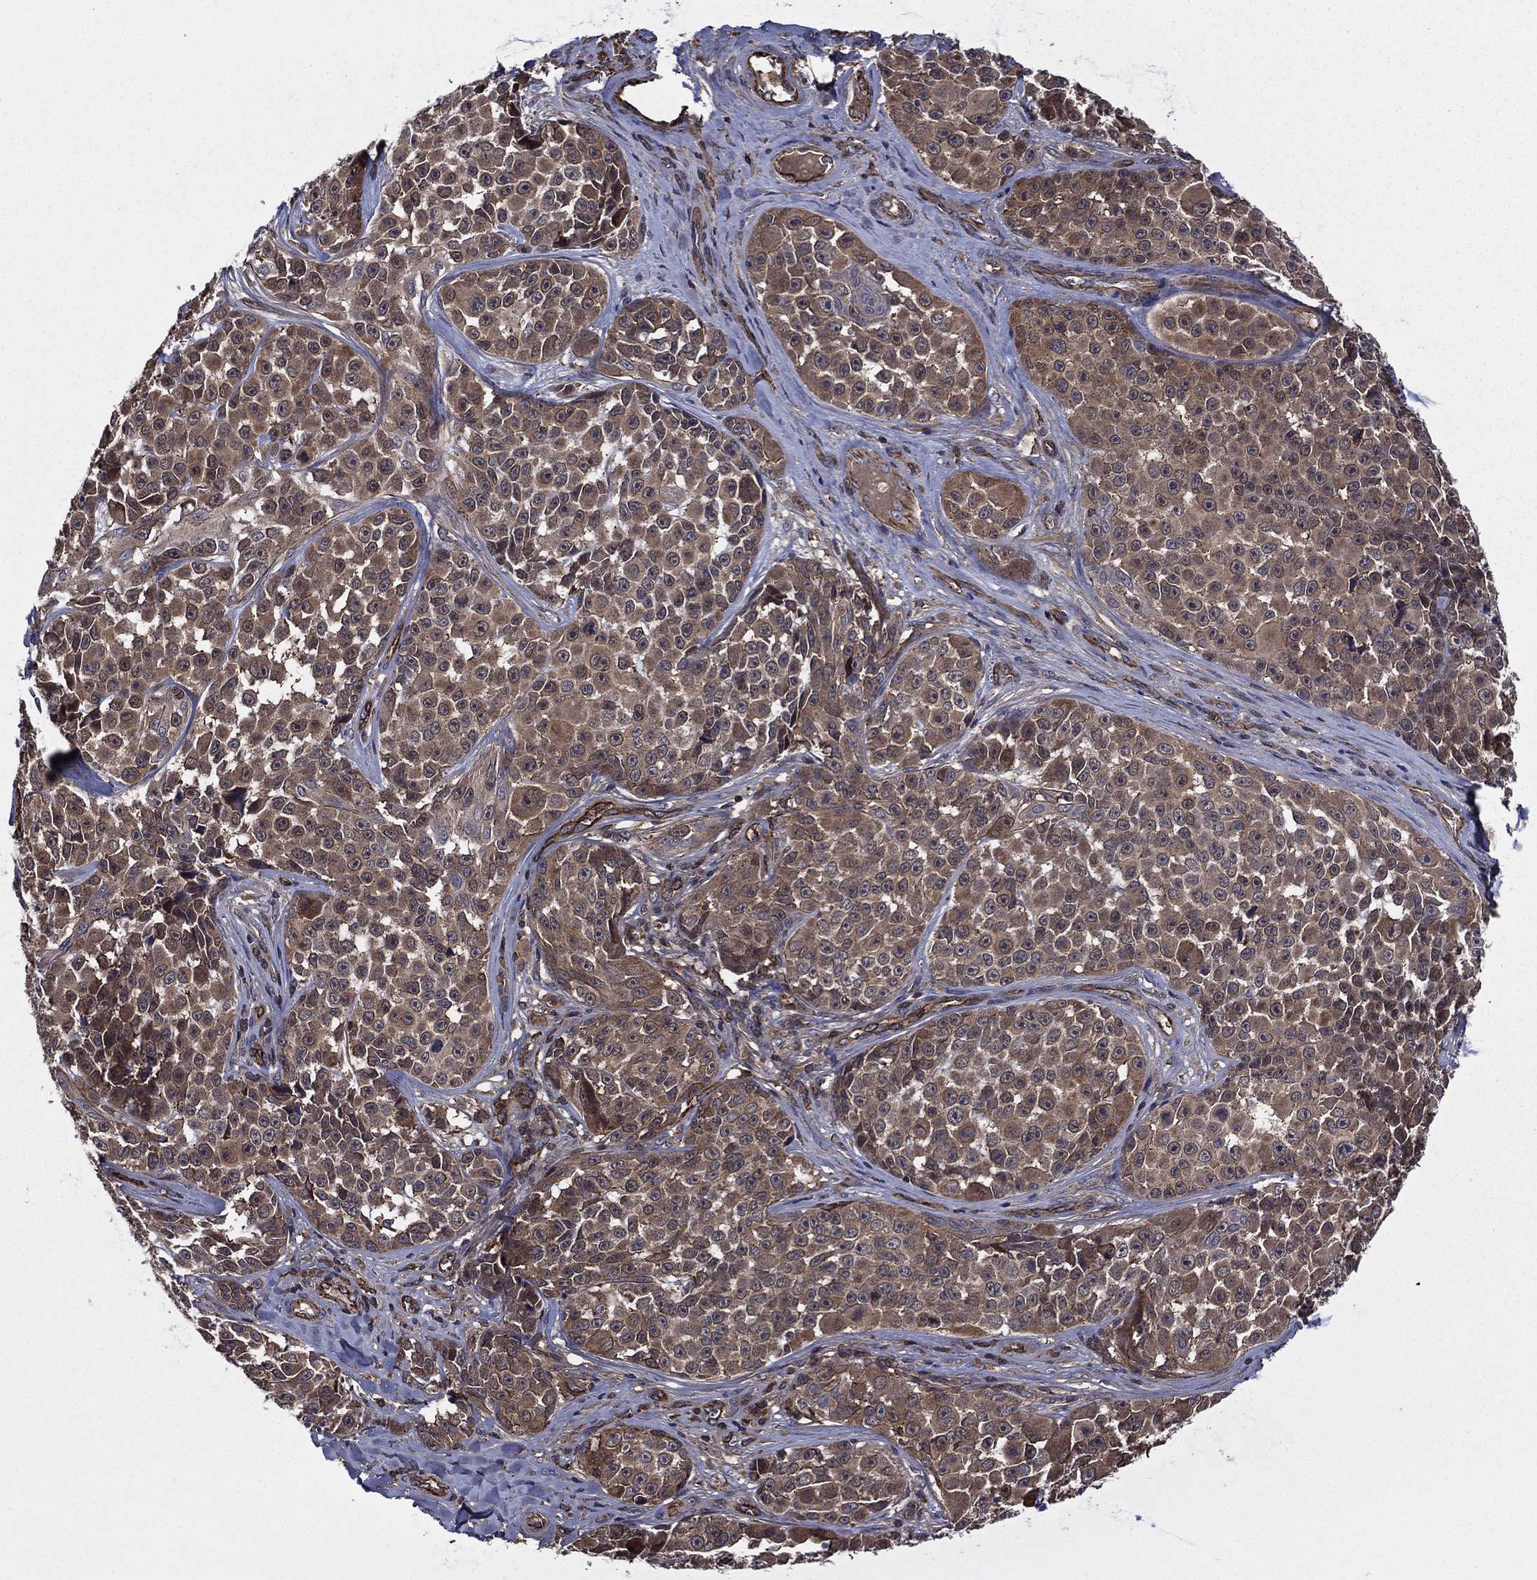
{"staining": {"intensity": "moderate", "quantity": ">75%", "location": "cytoplasmic/membranous"}, "tissue": "melanoma", "cell_type": "Tumor cells", "image_type": "cancer", "snomed": [{"axis": "morphology", "description": "Malignant melanoma, NOS"}, {"axis": "topography", "description": "Skin"}], "caption": "The histopathology image demonstrates immunohistochemical staining of malignant melanoma. There is moderate cytoplasmic/membranous expression is seen in about >75% of tumor cells.", "gene": "PLPP3", "patient": {"sex": "female", "age": 88}}